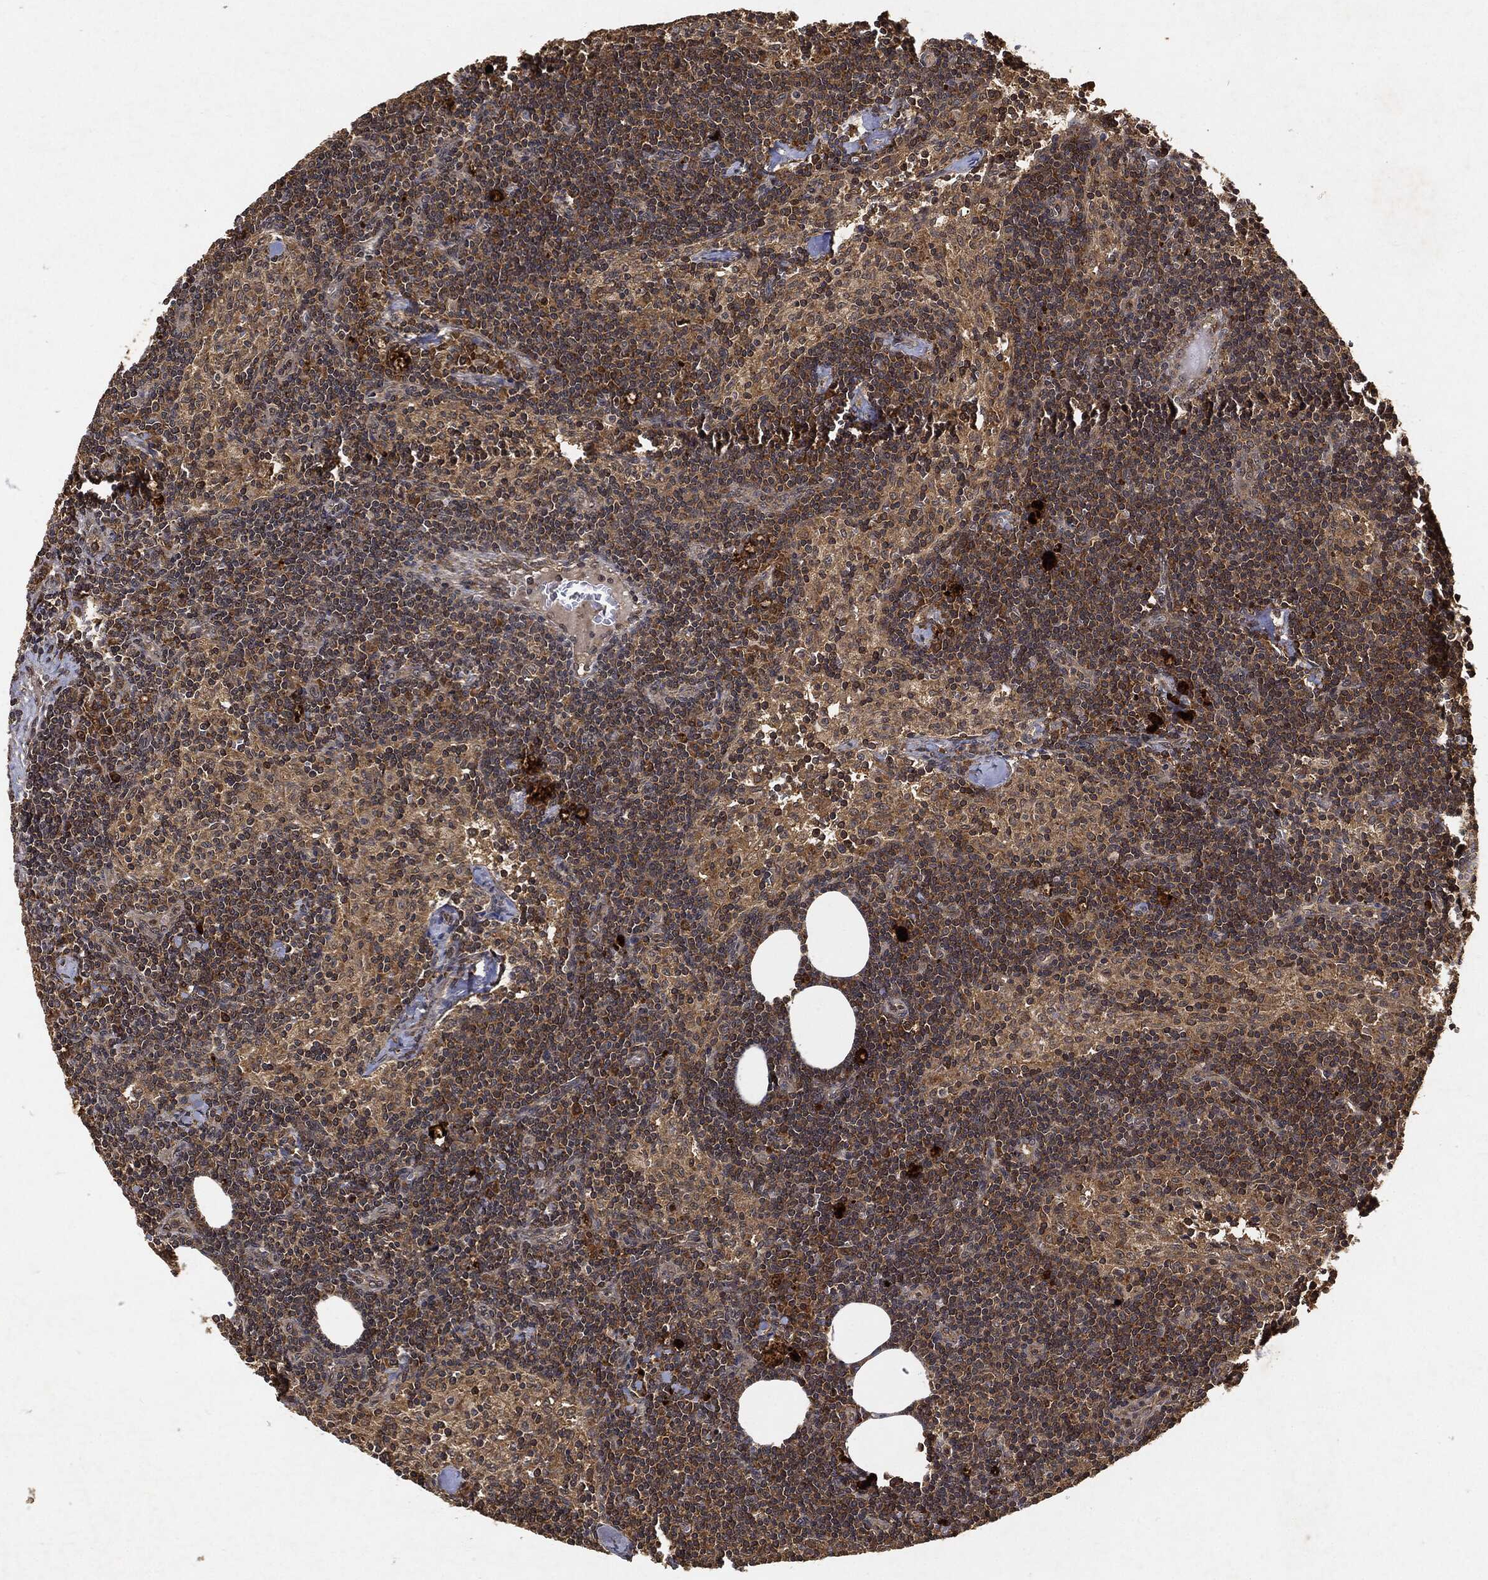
{"staining": {"intensity": "negative", "quantity": "none", "location": "none"}, "tissue": "lymph node", "cell_type": "Non-germinal center cells", "image_type": "normal", "snomed": [{"axis": "morphology", "description": "Normal tissue, NOS"}, {"axis": "topography", "description": "Lymph node"}], "caption": "Protein analysis of benign lymph node displays no significant expression in non-germinal center cells.", "gene": "ZNF226", "patient": {"sex": "female", "age": 51}}